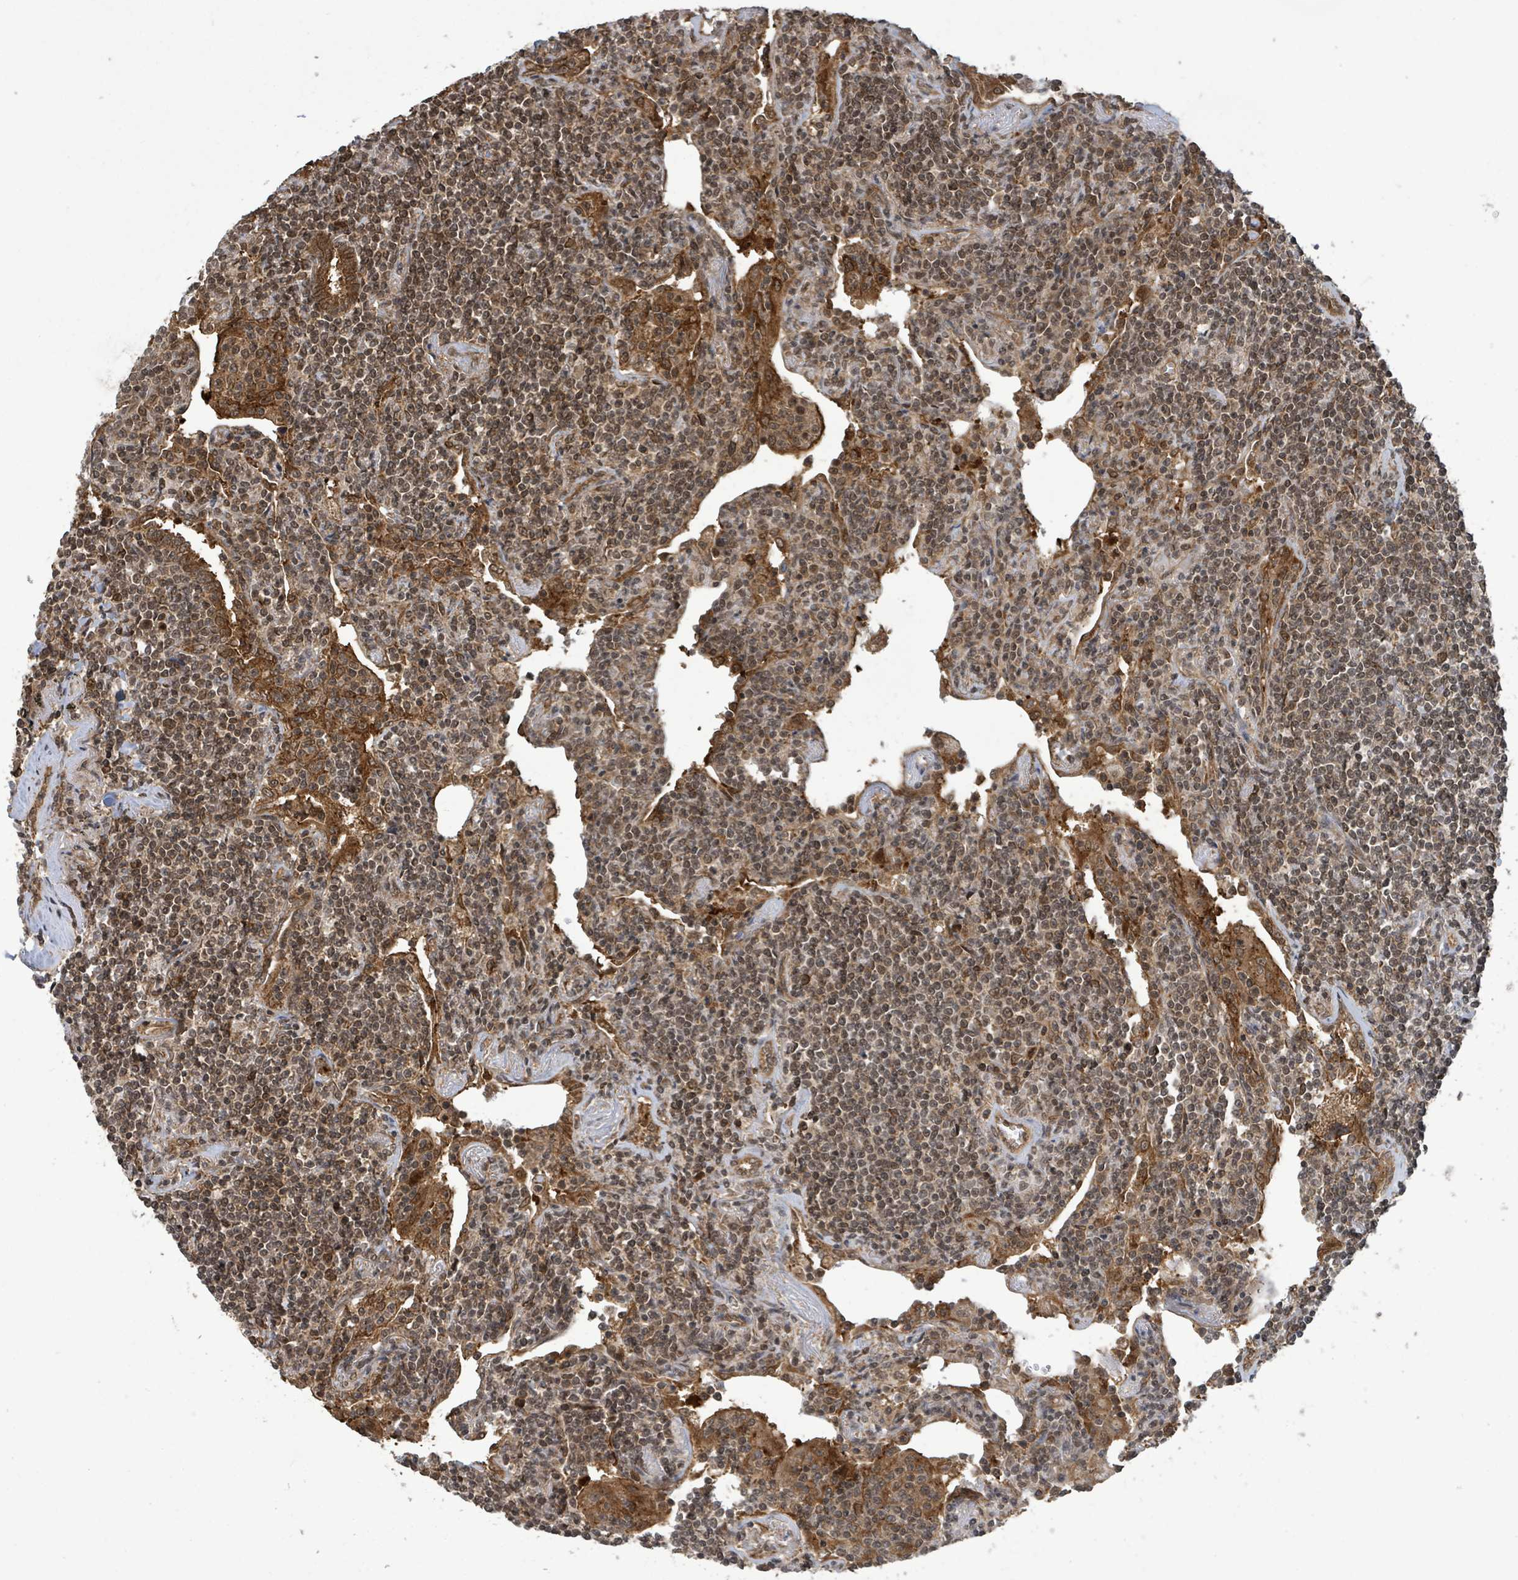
{"staining": {"intensity": "weak", "quantity": ">75%", "location": "nuclear"}, "tissue": "lymphoma", "cell_type": "Tumor cells", "image_type": "cancer", "snomed": [{"axis": "morphology", "description": "Malignant lymphoma, non-Hodgkin's type, Low grade"}, {"axis": "topography", "description": "Lung"}], "caption": "The histopathology image shows a brown stain indicating the presence of a protein in the nuclear of tumor cells in lymphoma.", "gene": "KLC1", "patient": {"sex": "female", "age": 71}}